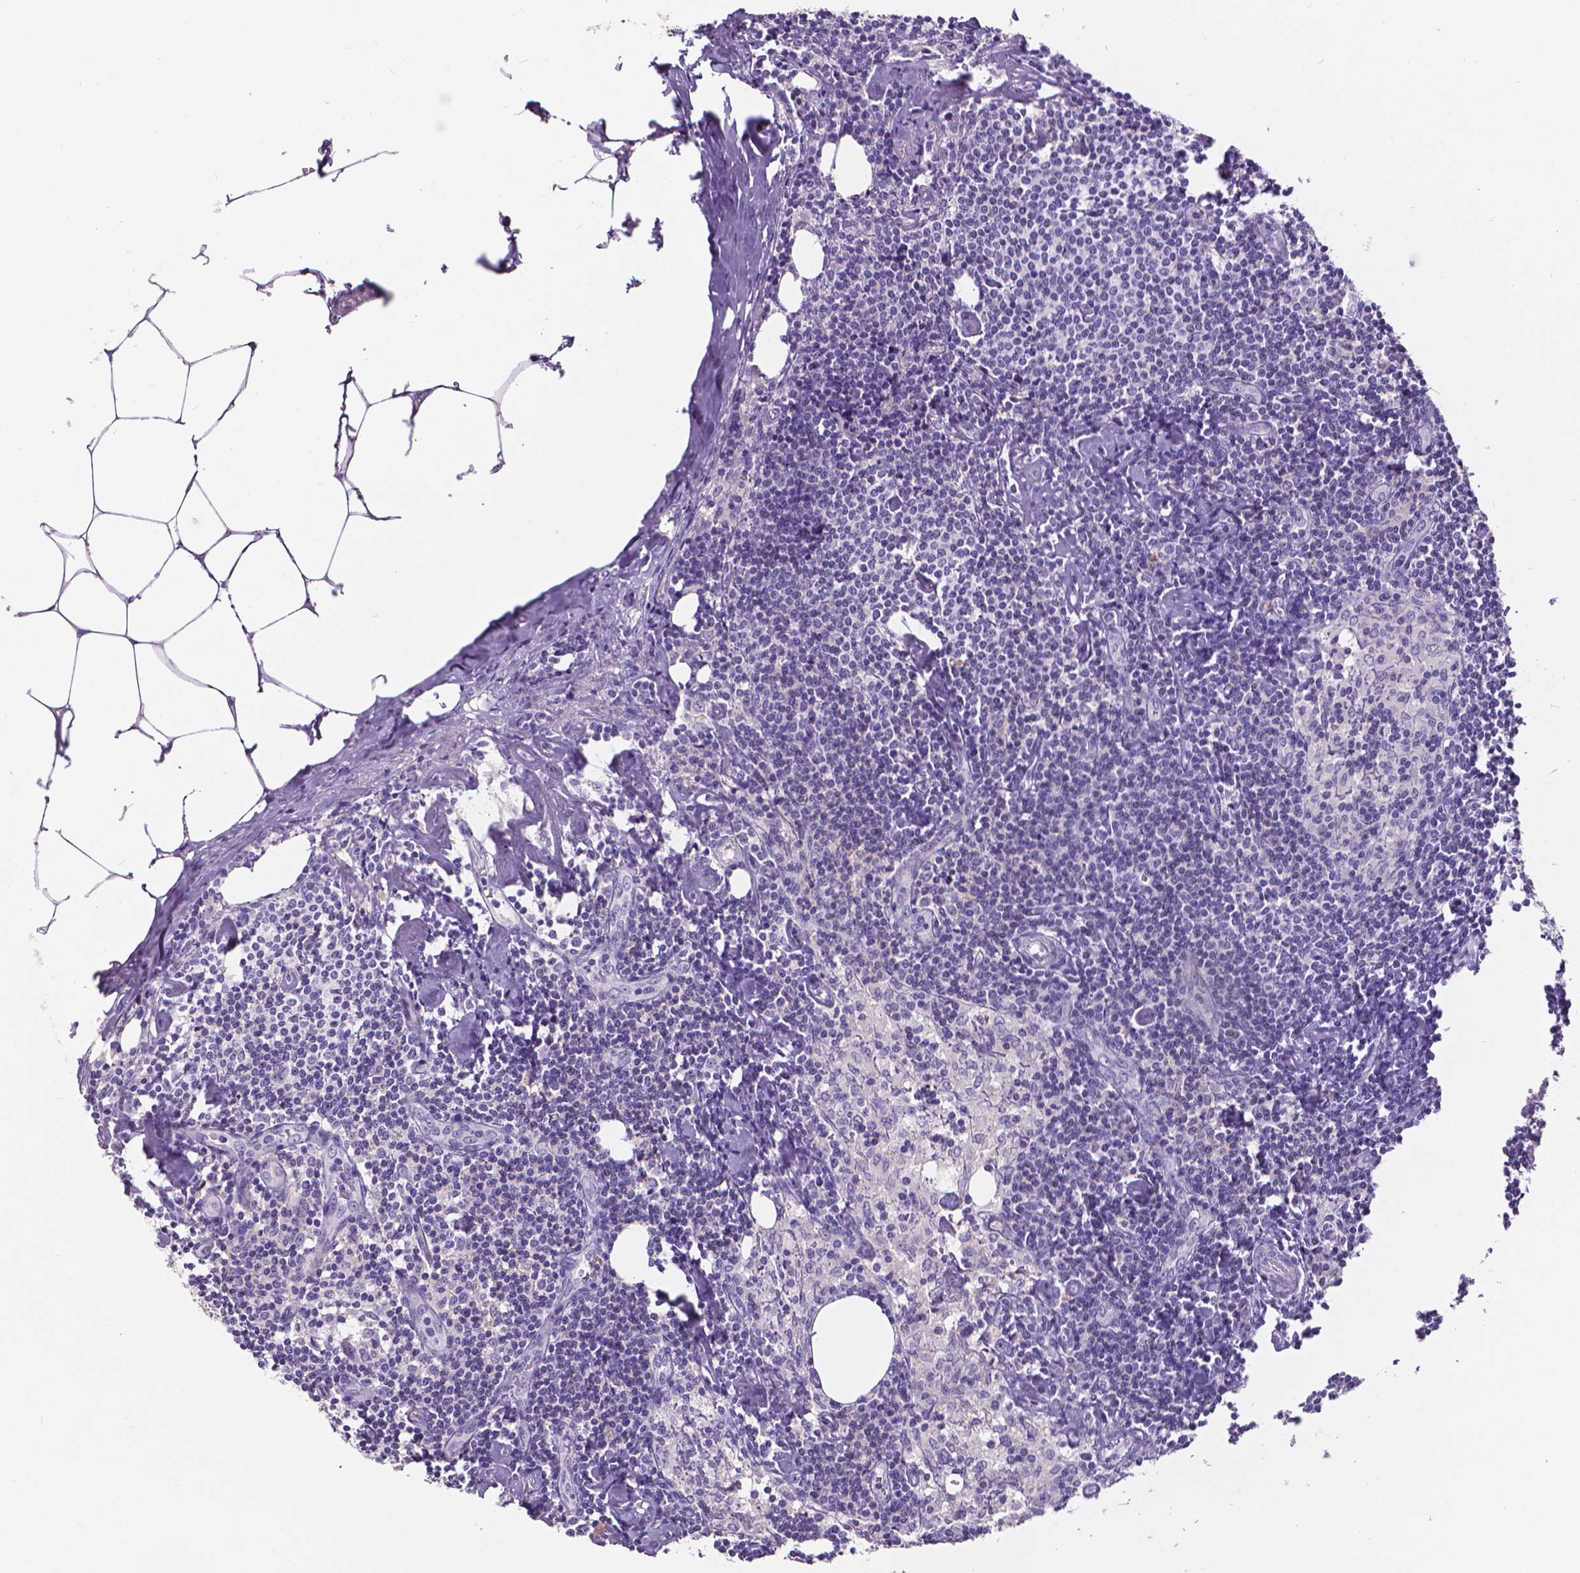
{"staining": {"intensity": "negative", "quantity": "none", "location": "none"}, "tissue": "lymph node", "cell_type": "Germinal center cells", "image_type": "normal", "snomed": [{"axis": "morphology", "description": "Normal tissue, NOS"}, {"axis": "topography", "description": "Lymph node"}], "caption": "Immunohistochemistry histopathology image of benign lymph node stained for a protein (brown), which shows no expression in germinal center cells. The staining was performed using DAB to visualize the protein expression in brown, while the nuclei were stained in blue with hematoxylin (Magnification: 20x).", "gene": "CD4", "patient": {"sex": "female", "age": 69}}